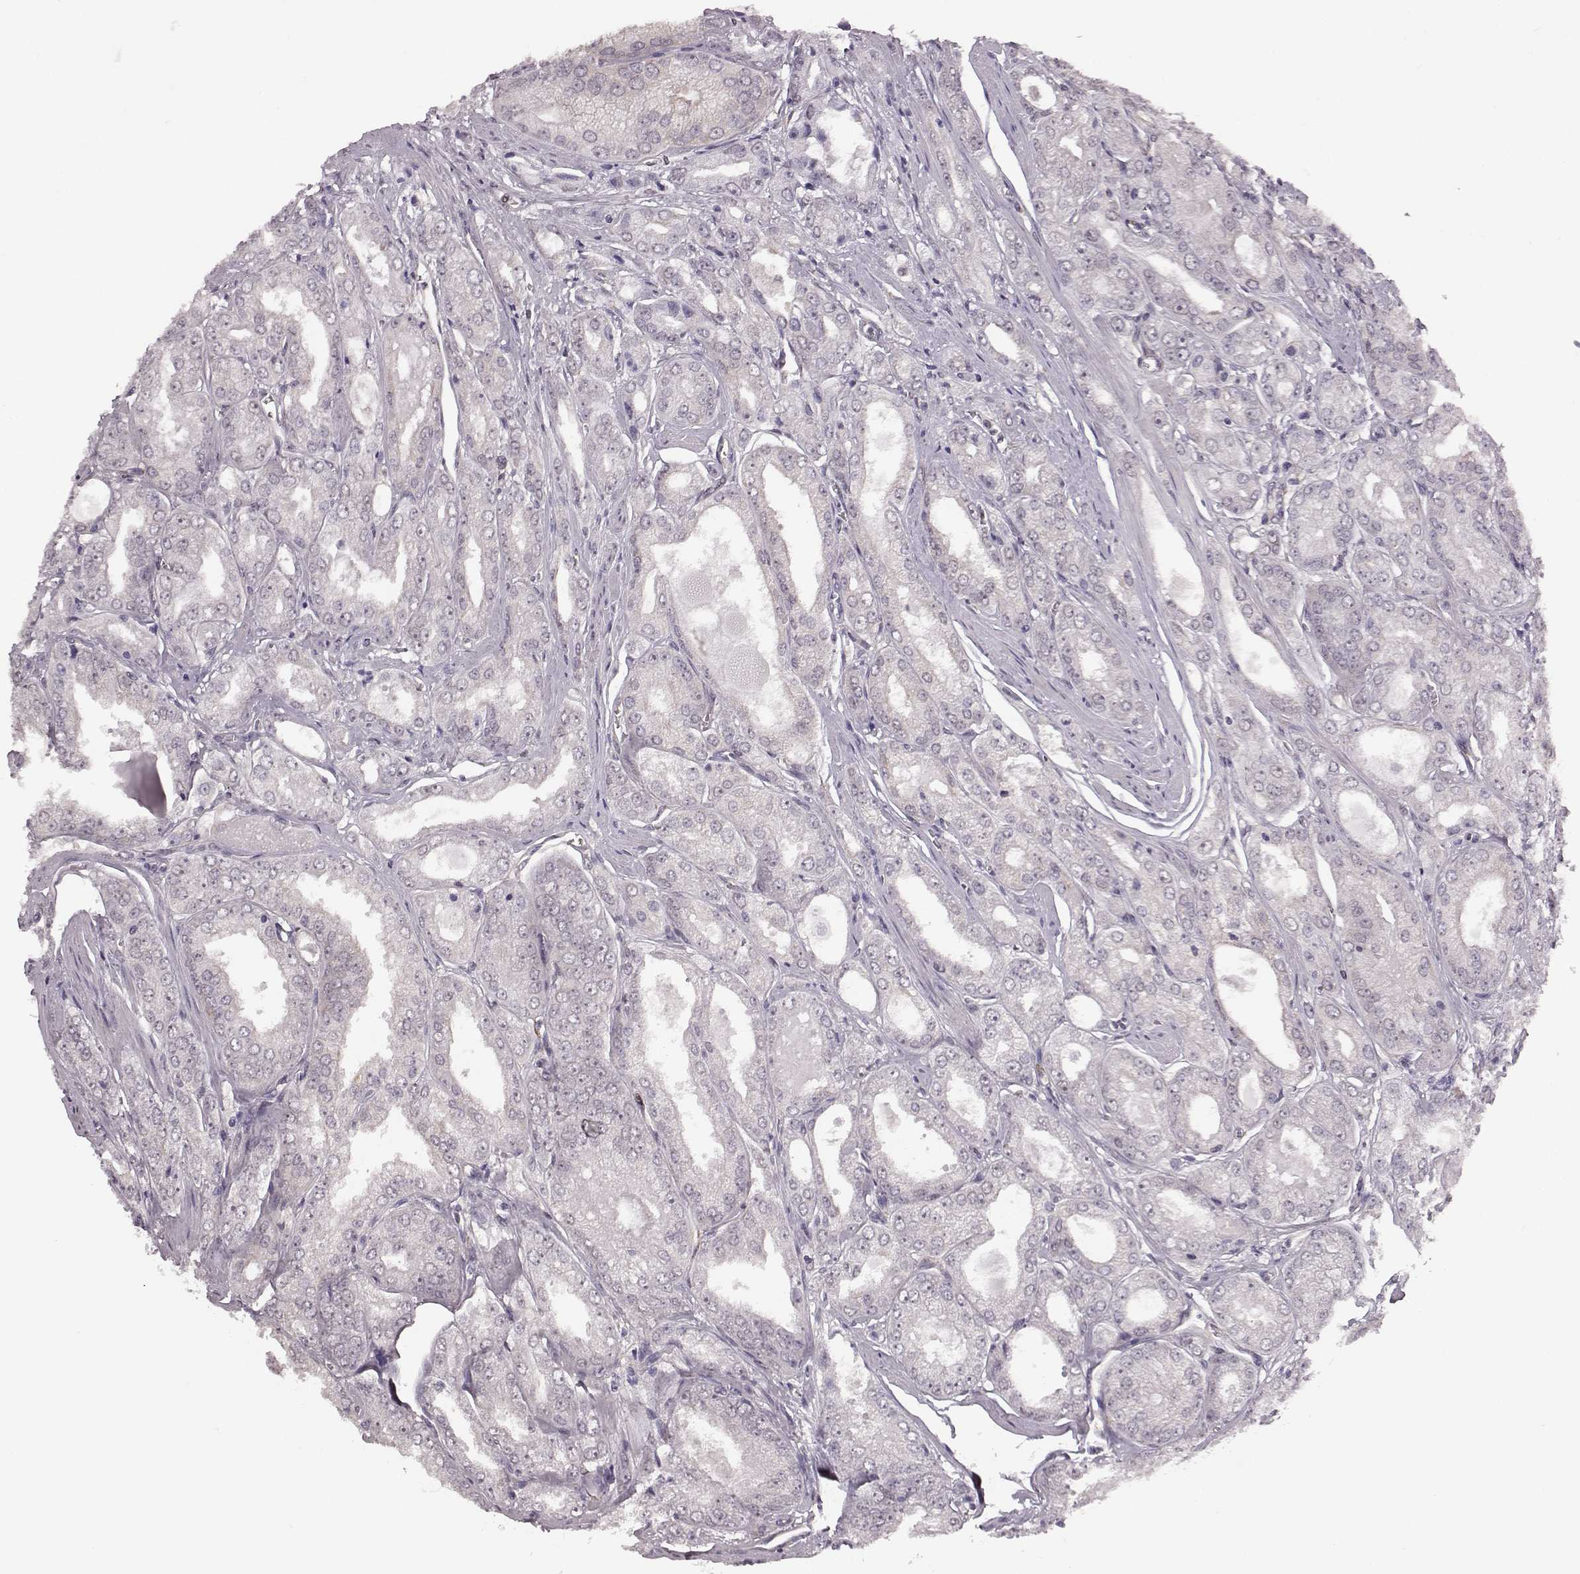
{"staining": {"intensity": "weak", "quantity": "<25%", "location": "nuclear"}, "tissue": "prostate cancer", "cell_type": "Tumor cells", "image_type": "cancer", "snomed": [{"axis": "morphology", "description": "Adenocarcinoma, NOS"}, {"axis": "morphology", "description": "Adenocarcinoma, High grade"}, {"axis": "topography", "description": "Prostate"}], "caption": "Prostate cancer (high-grade adenocarcinoma) was stained to show a protein in brown. There is no significant expression in tumor cells.", "gene": "KLF6", "patient": {"sex": "male", "age": 70}}